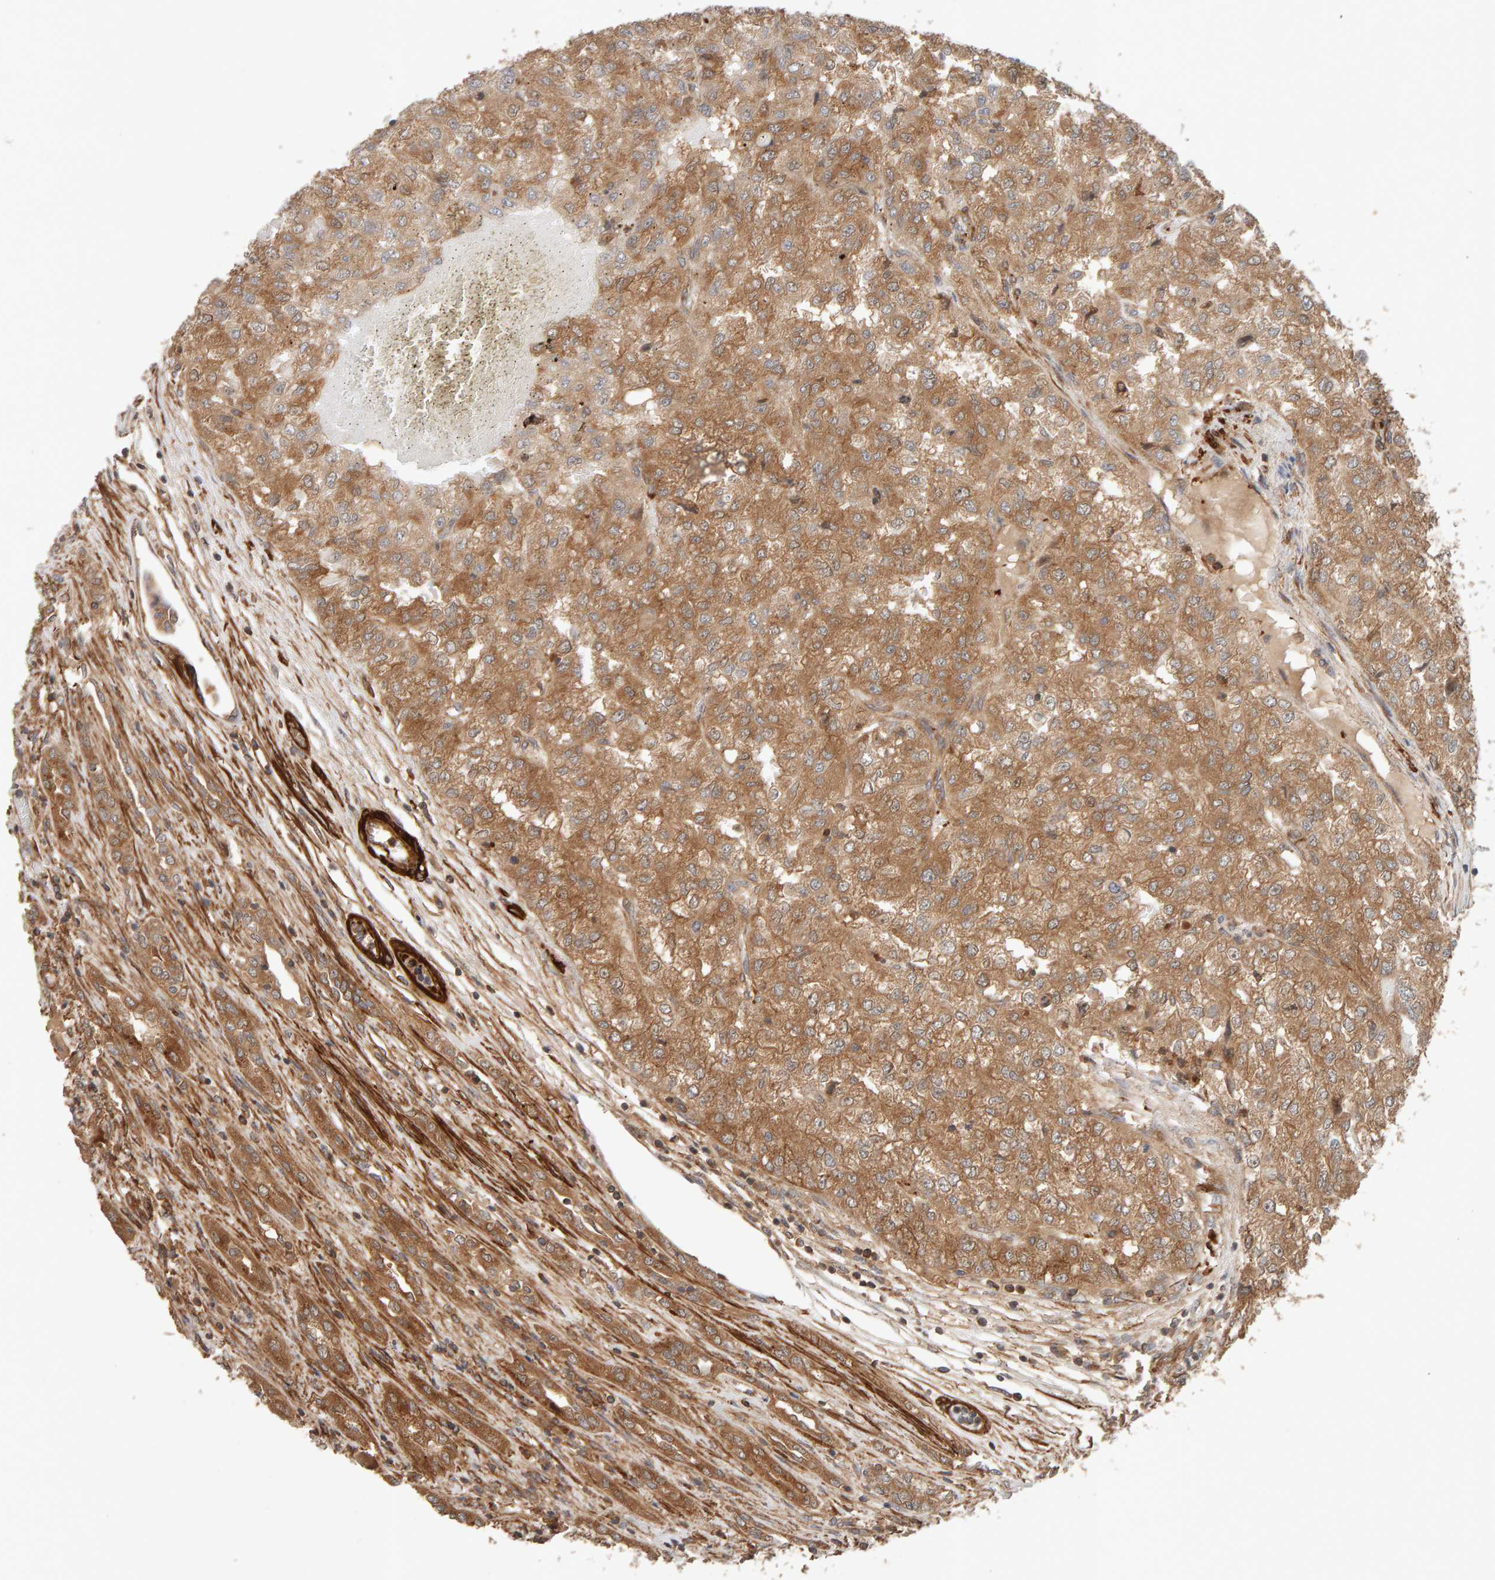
{"staining": {"intensity": "moderate", "quantity": ">75%", "location": "cytoplasmic/membranous"}, "tissue": "renal cancer", "cell_type": "Tumor cells", "image_type": "cancer", "snomed": [{"axis": "morphology", "description": "Adenocarcinoma, NOS"}, {"axis": "topography", "description": "Kidney"}], "caption": "Protein analysis of renal adenocarcinoma tissue demonstrates moderate cytoplasmic/membranous expression in approximately >75% of tumor cells.", "gene": "SYNRG", "patient": {"sex": "female", "age": 54}}